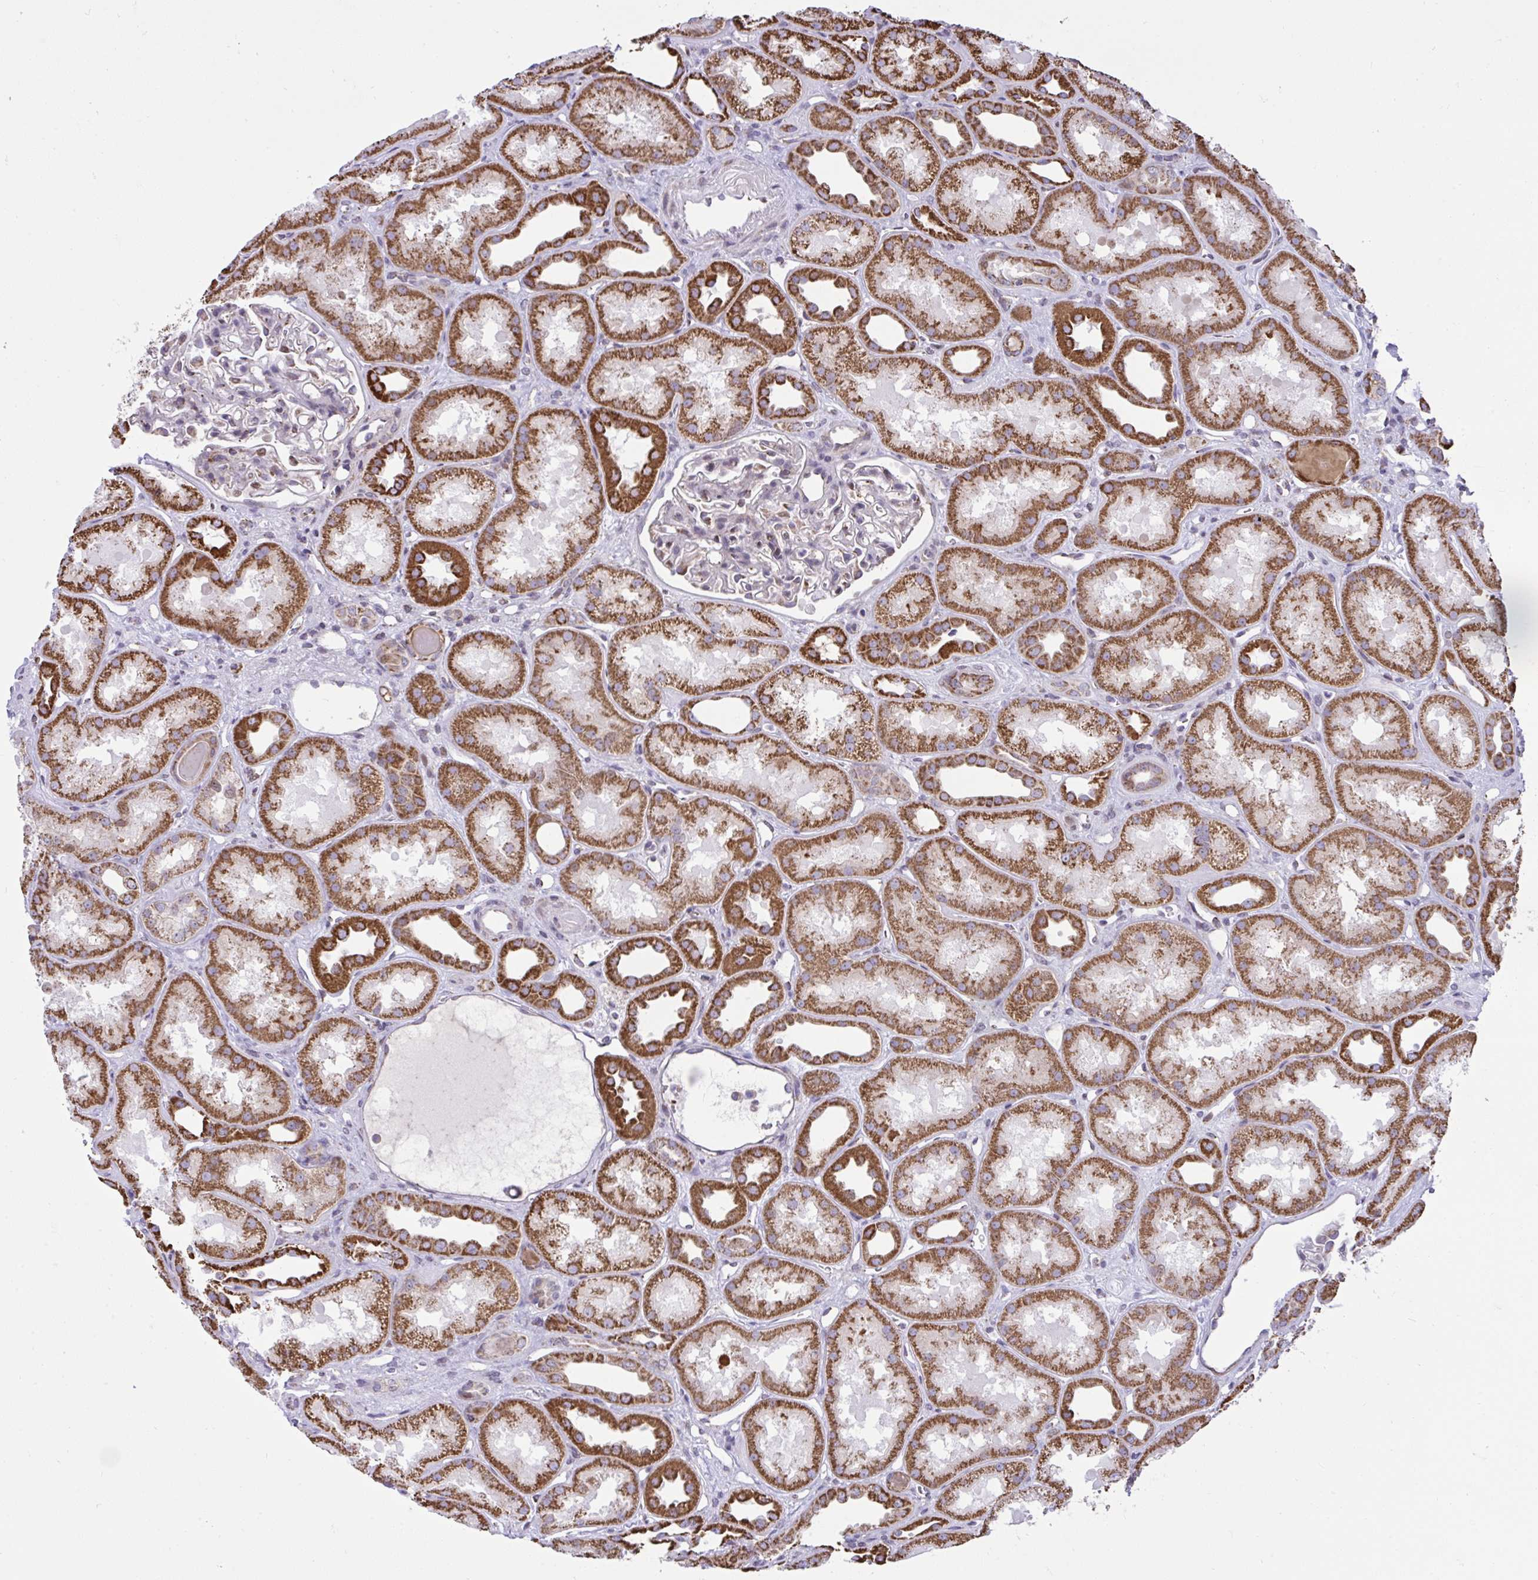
{"staining": {"intensity": "moderate", "quantity": "<25%", "location": "cytoplasmic/membranous,nuclear"}, "tissue": "kidney", "cell_type": "Cells in glomeruli", "image_type": "normal", "snomed": [{"axis": "morphology", "description": "Normal tissue, NOS"}, {"axis": "topography", "description": "Kidney"}], "caption": "Kidney stained for a protein exhibits moderate cytoplasmic/membranous,nuclear positivity in cells in glomeruli.", "gene": "ZNF362", "patient": {"sex": "male", "age": 61}}